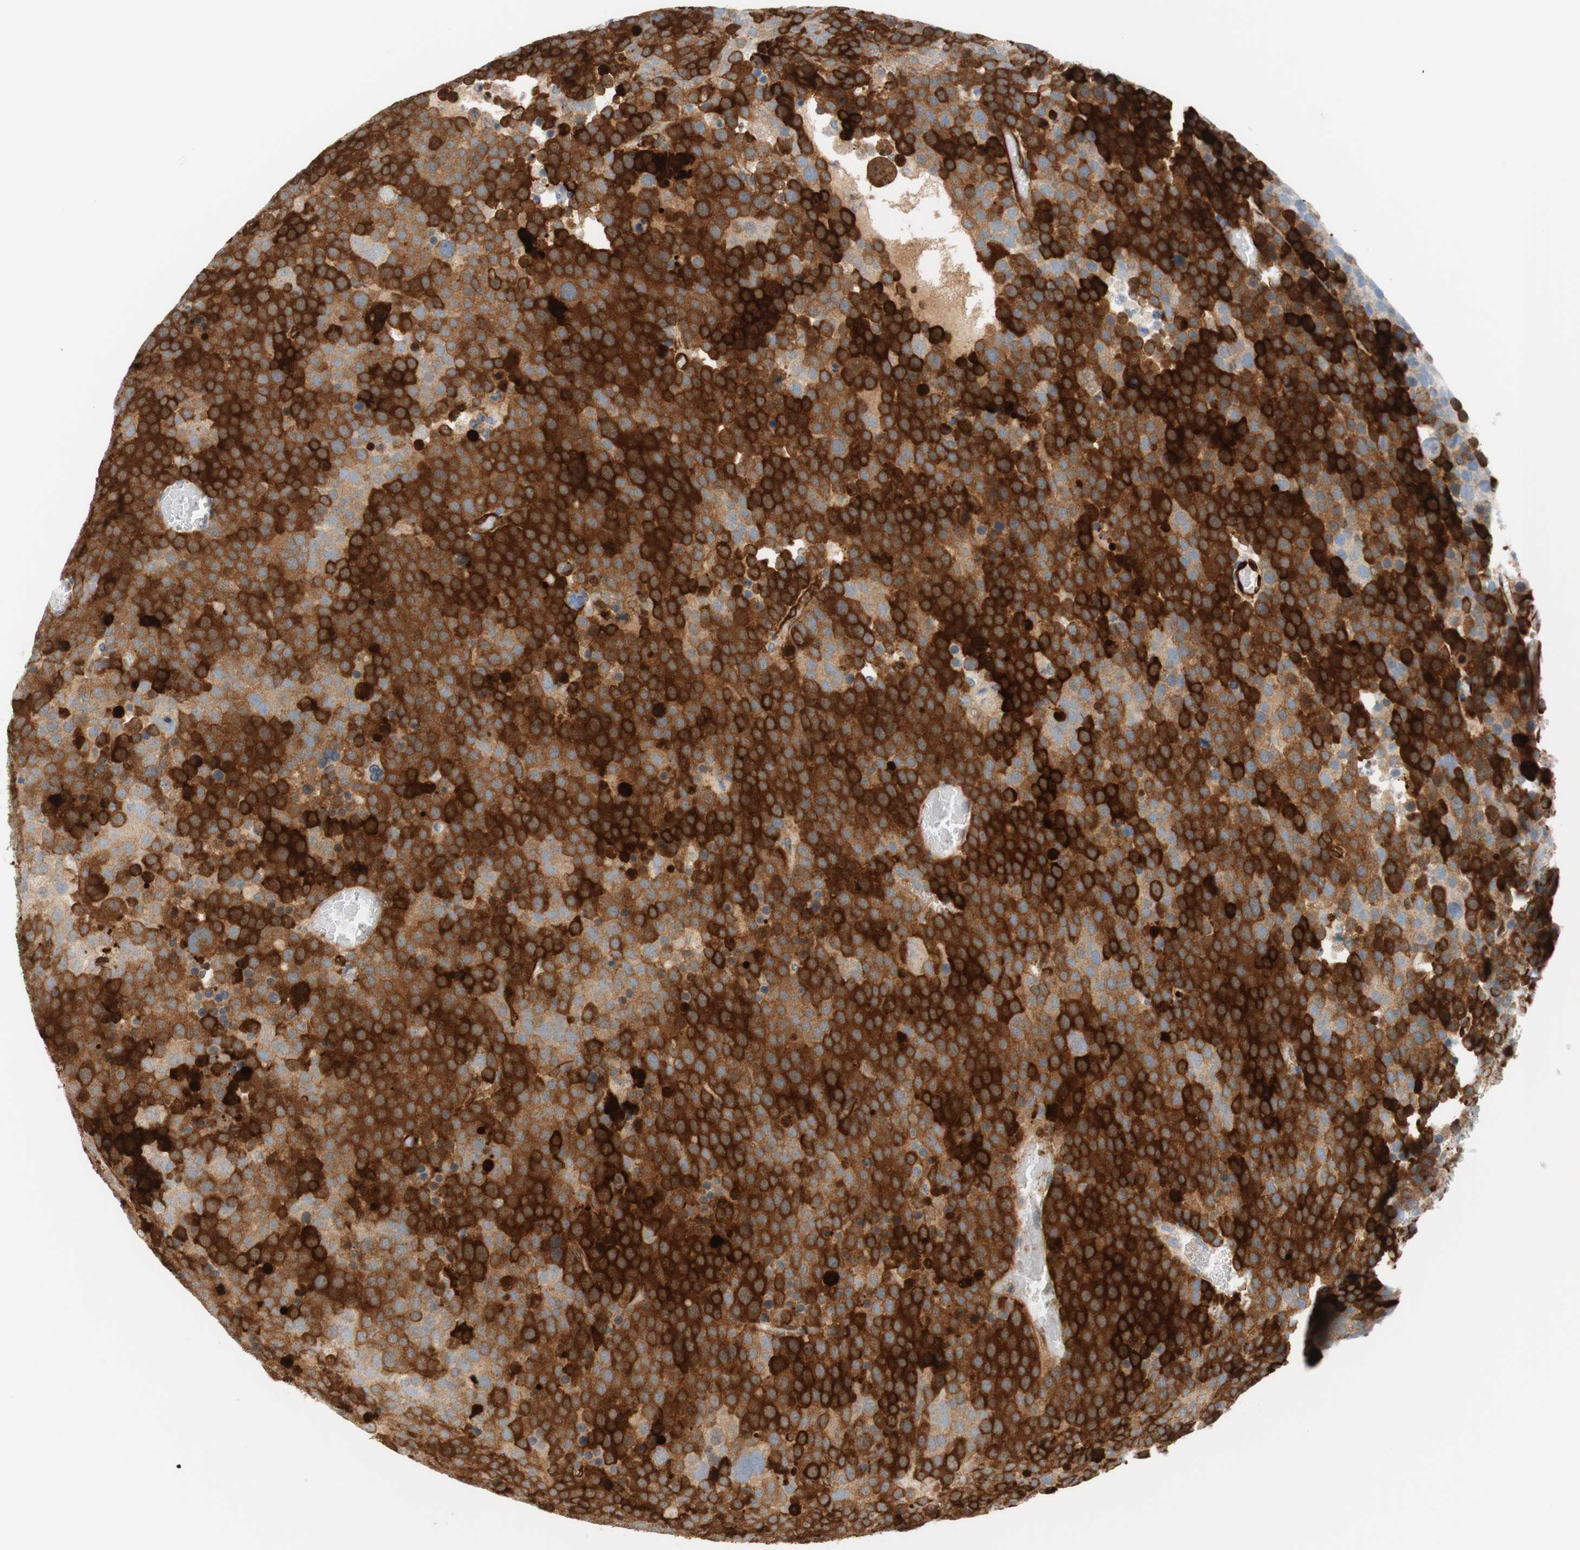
{"staining": {"intensity": "strong", "quantity": "25%-75%", "location": "cytoplasmic/membranous"}, "tissue": "testis cancer", "cell_type": "Tumor cells", "image_type": "cancer", "snomed": [{"axis": "morphology", "description": "Seminoma, NOS"}, {"axis": "topography", "description": "Testis"}], "caption": "Immunohistochemistry of human testis cancer (seminoma) exhibits high levels of strong cytoplasmic/membranous expression in about 25%-75% of tumor cells.", "gene": "STMN1", "patient": {"sex": "male", "age": 71}}